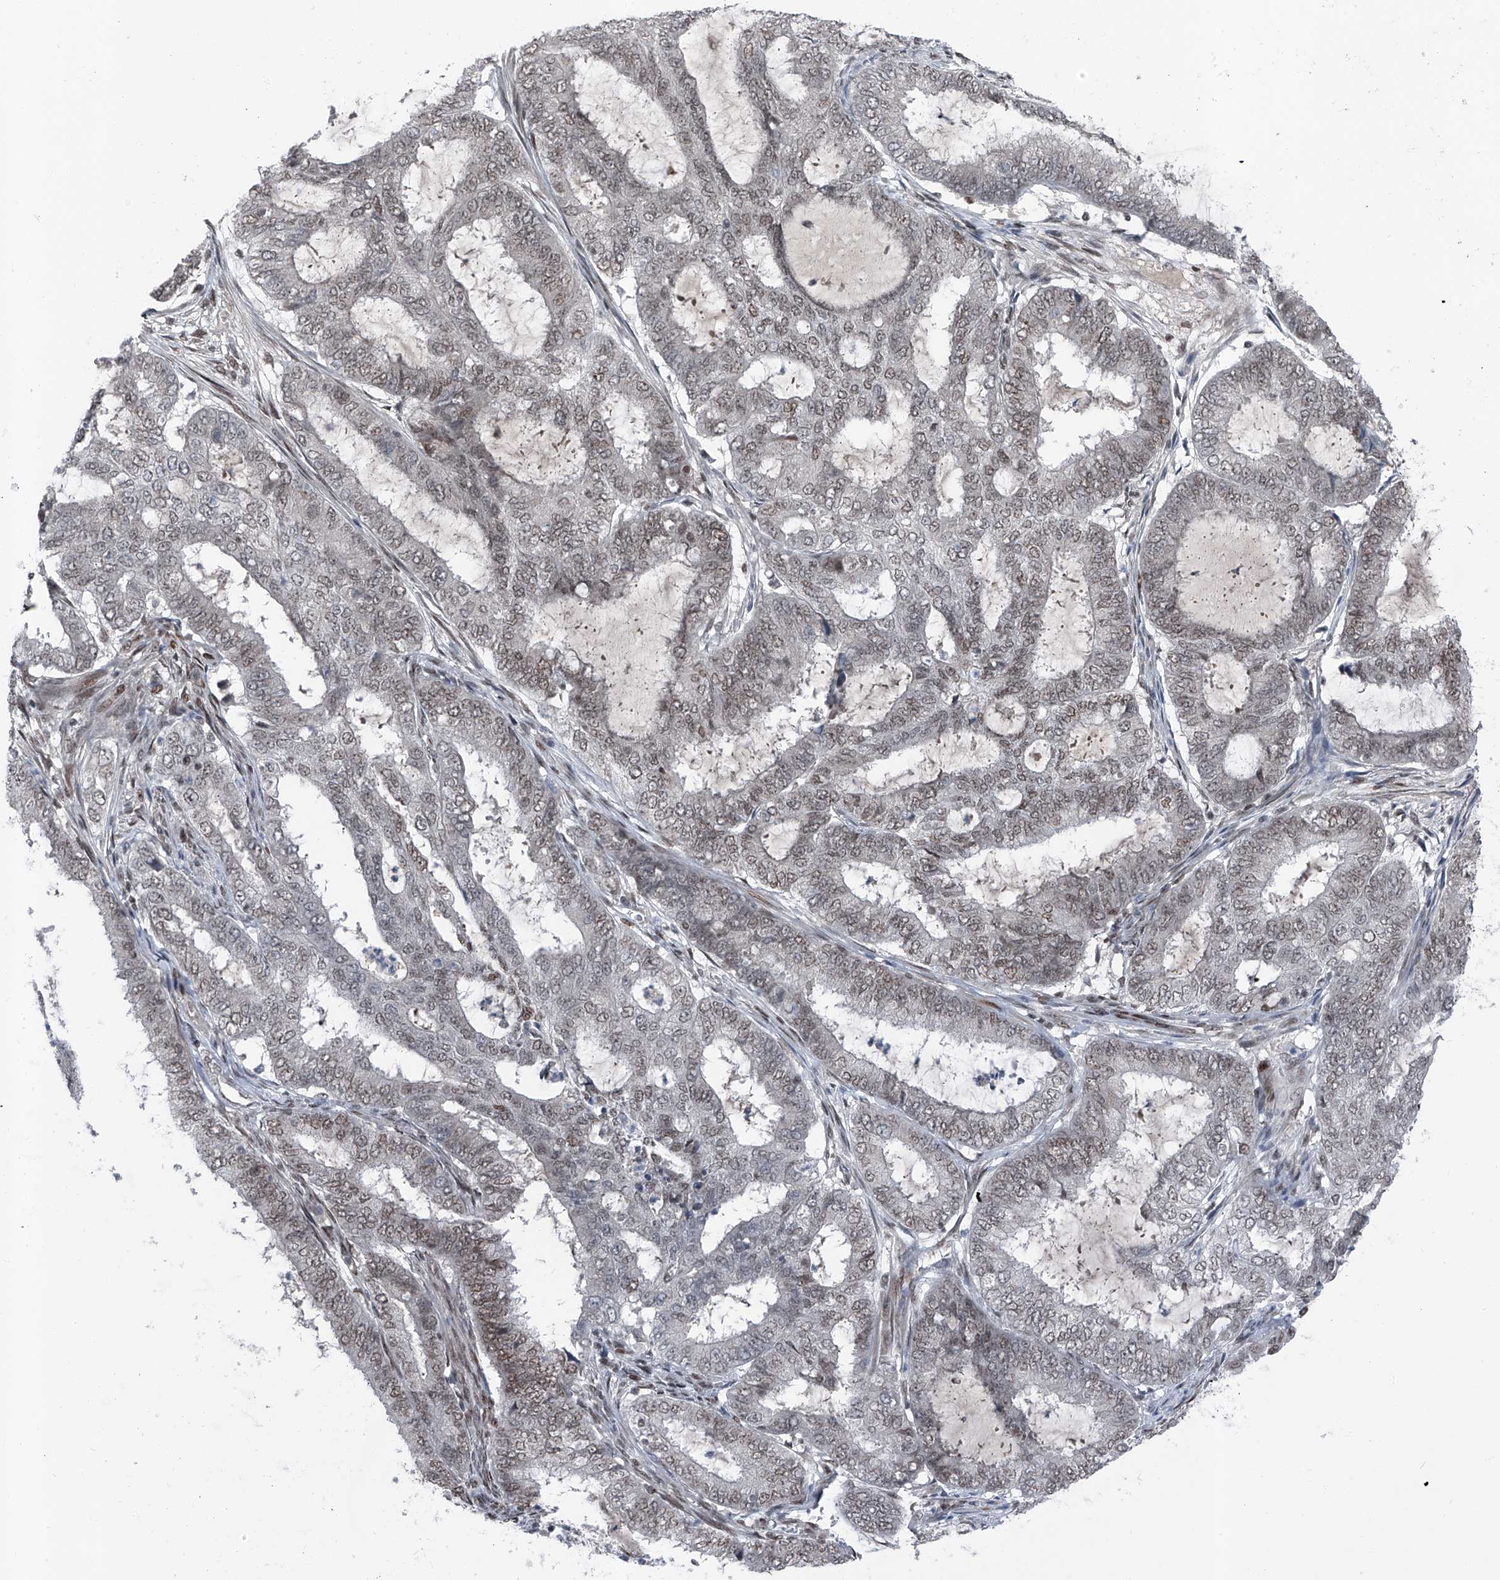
{"staining": {"intensity": "weak", "quantity": "25%-75%", "location": "nuclear"}, "tissue": "endometrial cancer", "cell_type": "Tumor cells", "image_type": "cancer", "snomed": [{"axis": "morphology", "description": "Adenocarcinoma, NOS"}, {"axis": "topography", "description": "Endometrium"}], "caption": "Protein staining exhibits weak nuclear expression in about 25%-75% of tumor cells in adenocarcinoma (endometrial). The protein is shown in brown color, while the nuclei are stained blue.", "gene": "BMI1", "patient": {"sex": "female", "age": 51}}